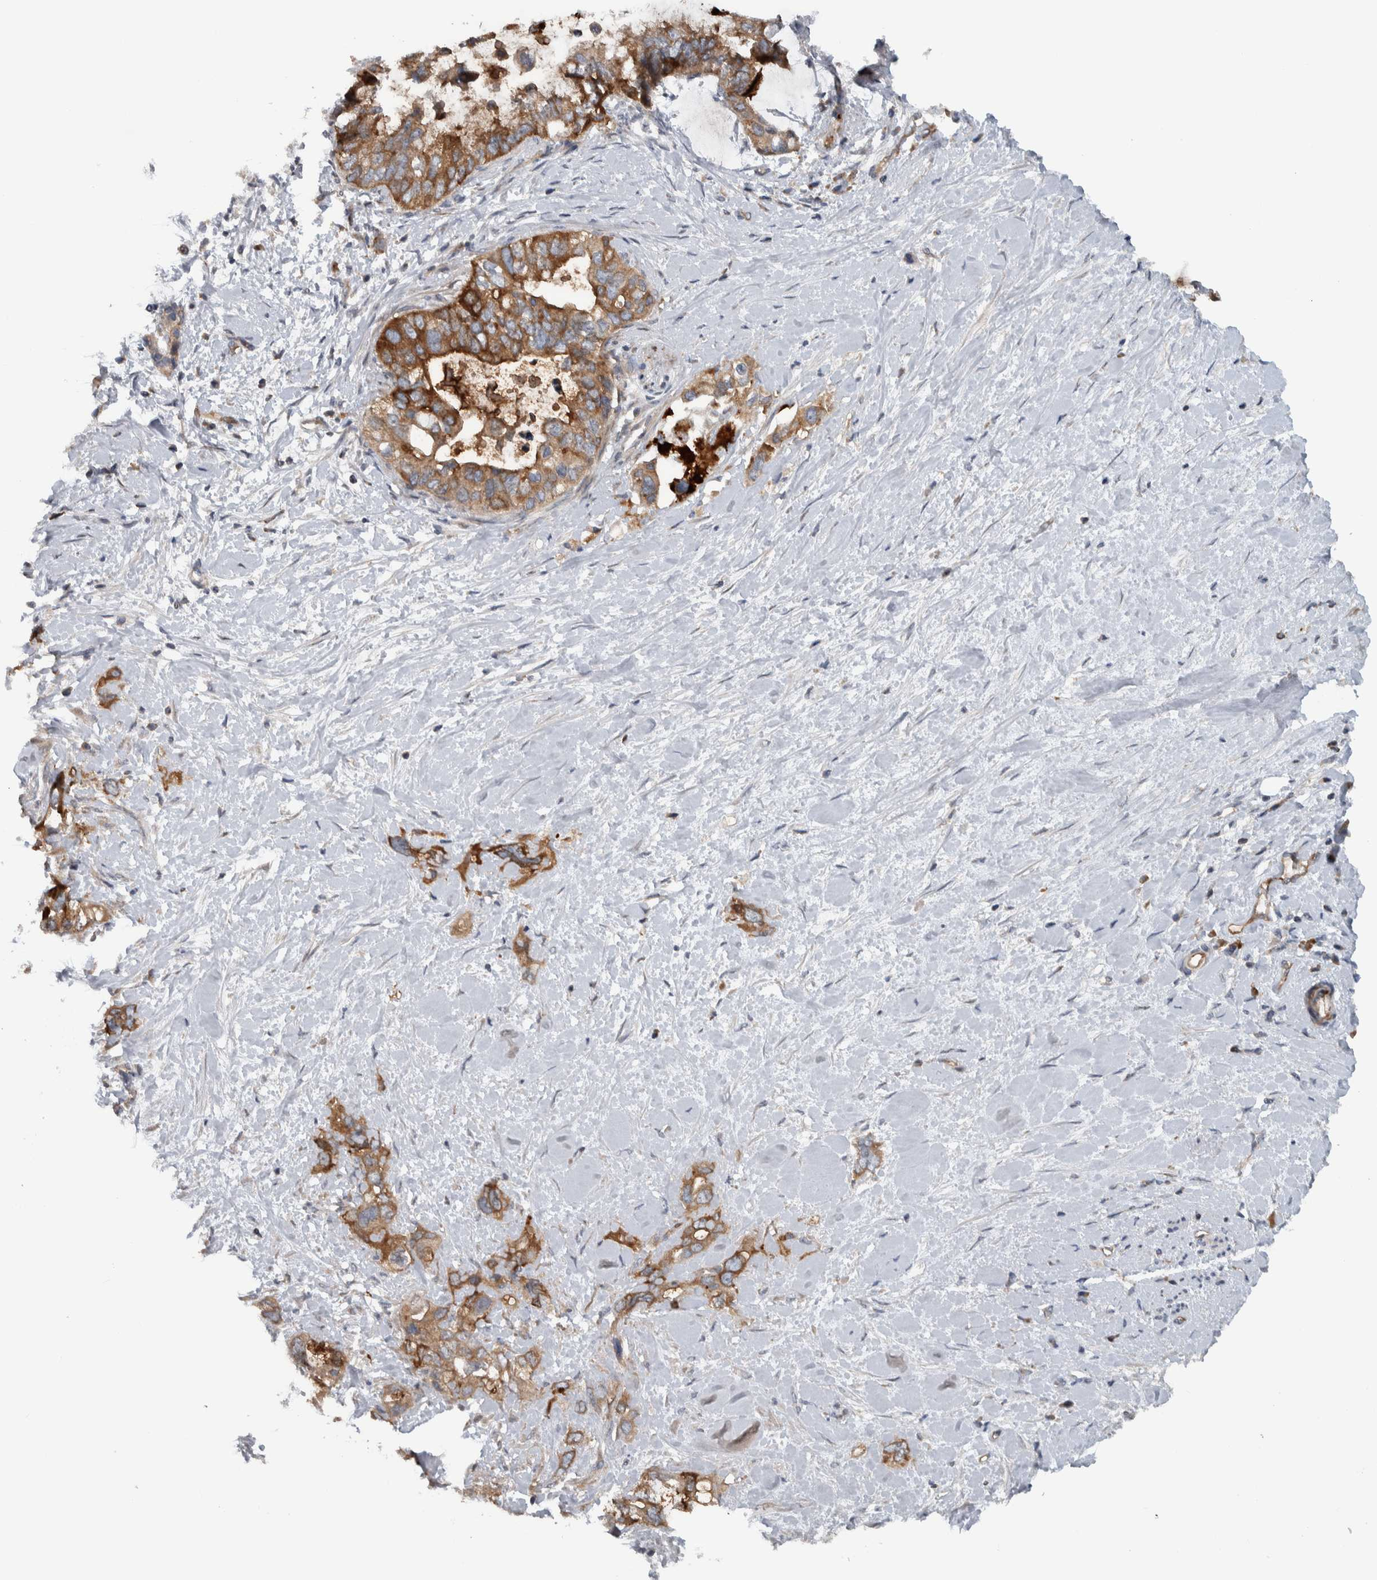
{"staining": {"intensity": "strong", "quantity": ">75%", "location": "cytoplasmic/membranous"}, "tissue": "pancreatic cancer", "cell_type": "Tumor cells", "image_type": "cancer", "snomed": [{"axis": "morphology", "description": "Adenocarcinoma, NOS"}, {"axis": "topography", "description": "Pancreas"}], "caption": "An image of human pancreatic adenocarcinoma stained for a protein demonstrates strong cytoplasmic/membranous brown staining in tumor cells.", "gene": "BAIAP2L1", "patient": {"sex": "female", "age": 56}}